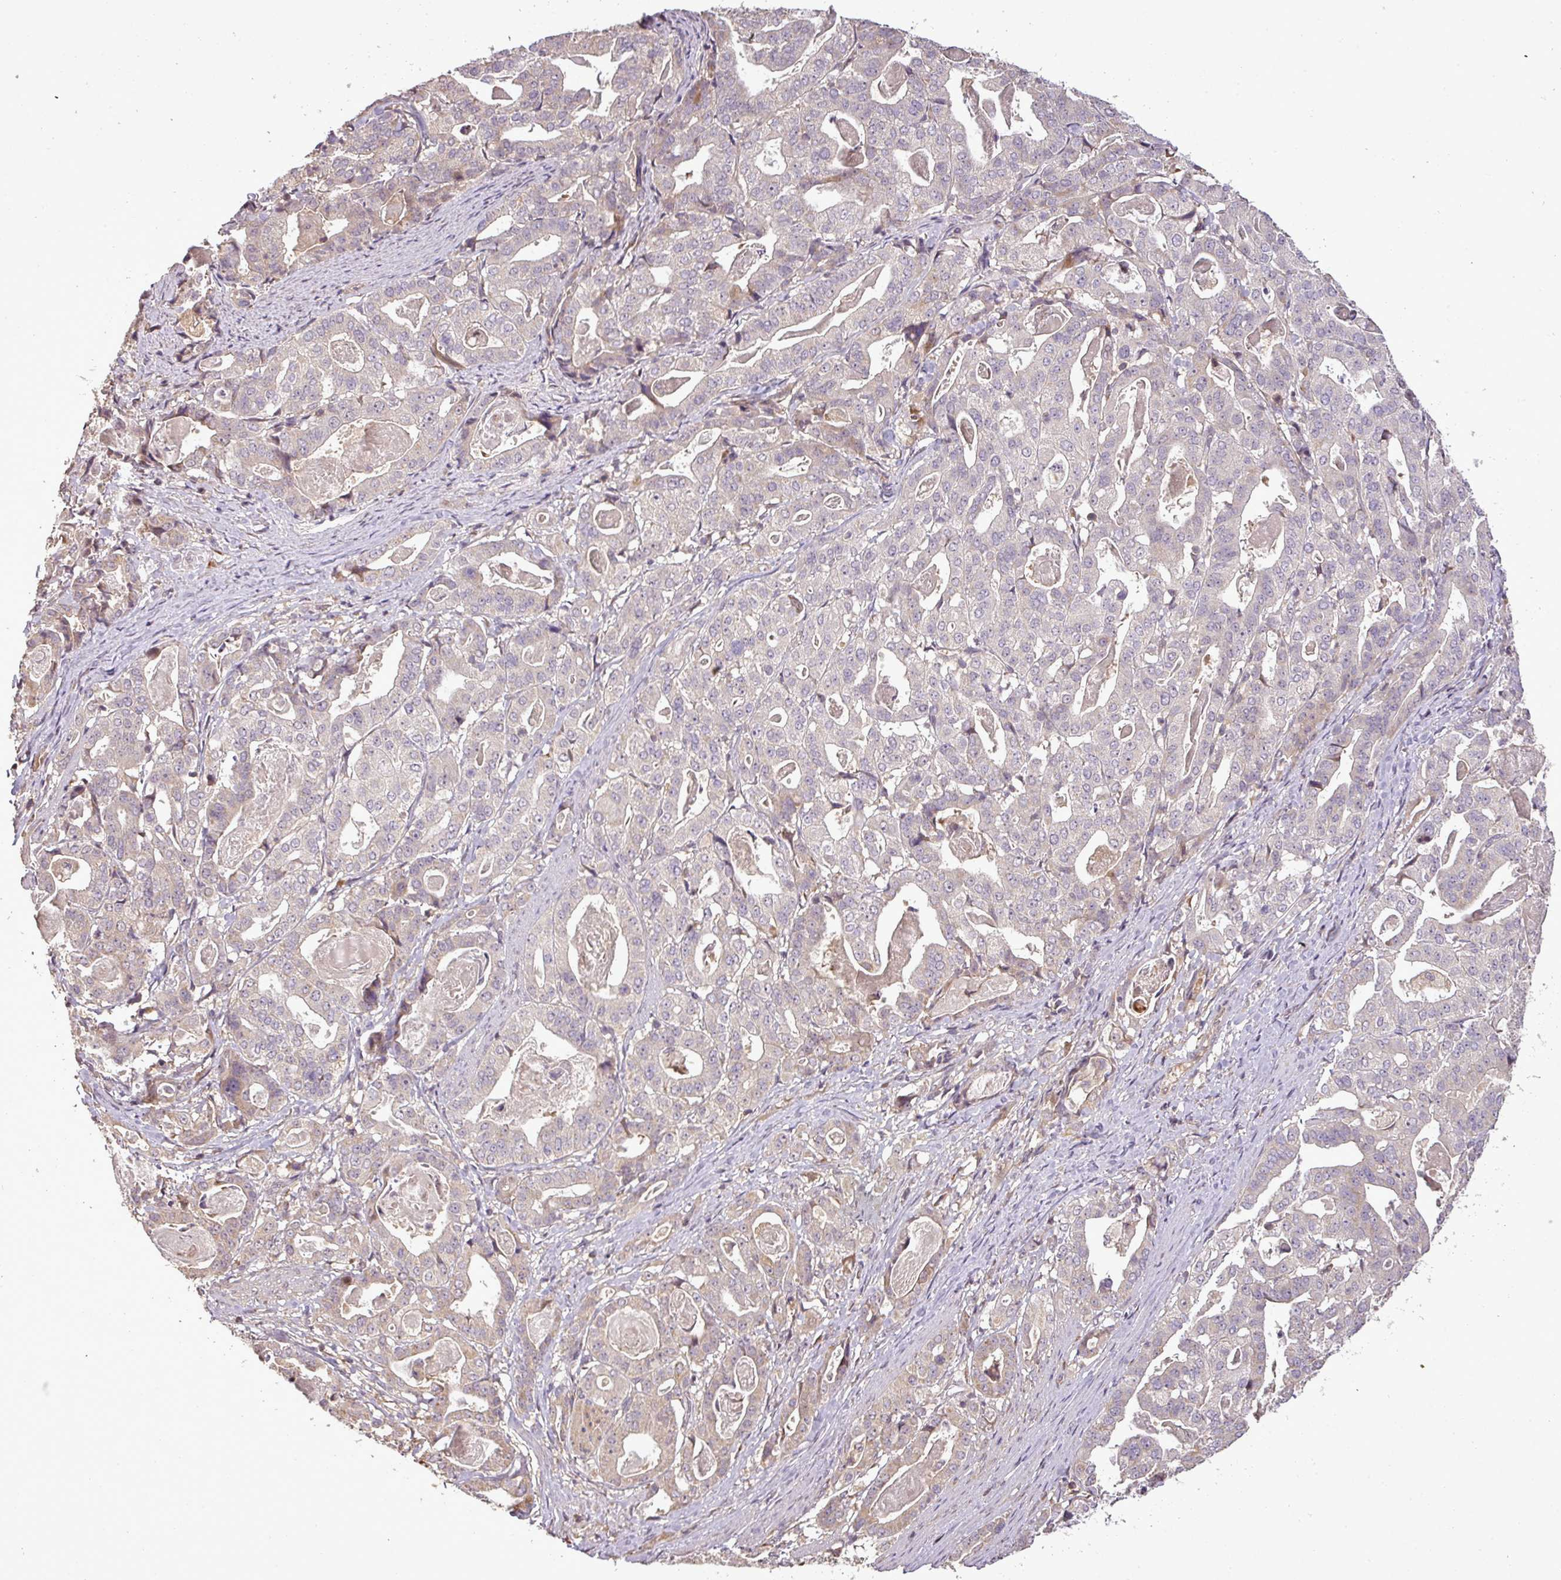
{"staining": {"intensity": "weak", "quantity": "<25%", "location": "cytoplasmic/membranous"}, "tissue": "stomach cancer", "cell_type": "Tumor cells", "image_type": "cancer", "snomed": [{"axis": "morphology", "description": "Adenocarcinoma, NOS"}, {"axis": "topography", "description": "Stomach"}], "caption": "Tumor cells are negative for protein expression in human stomach adenocarcinoma.", "gene": "FAIM", "patient": {"sex": "male", "age": 48}}